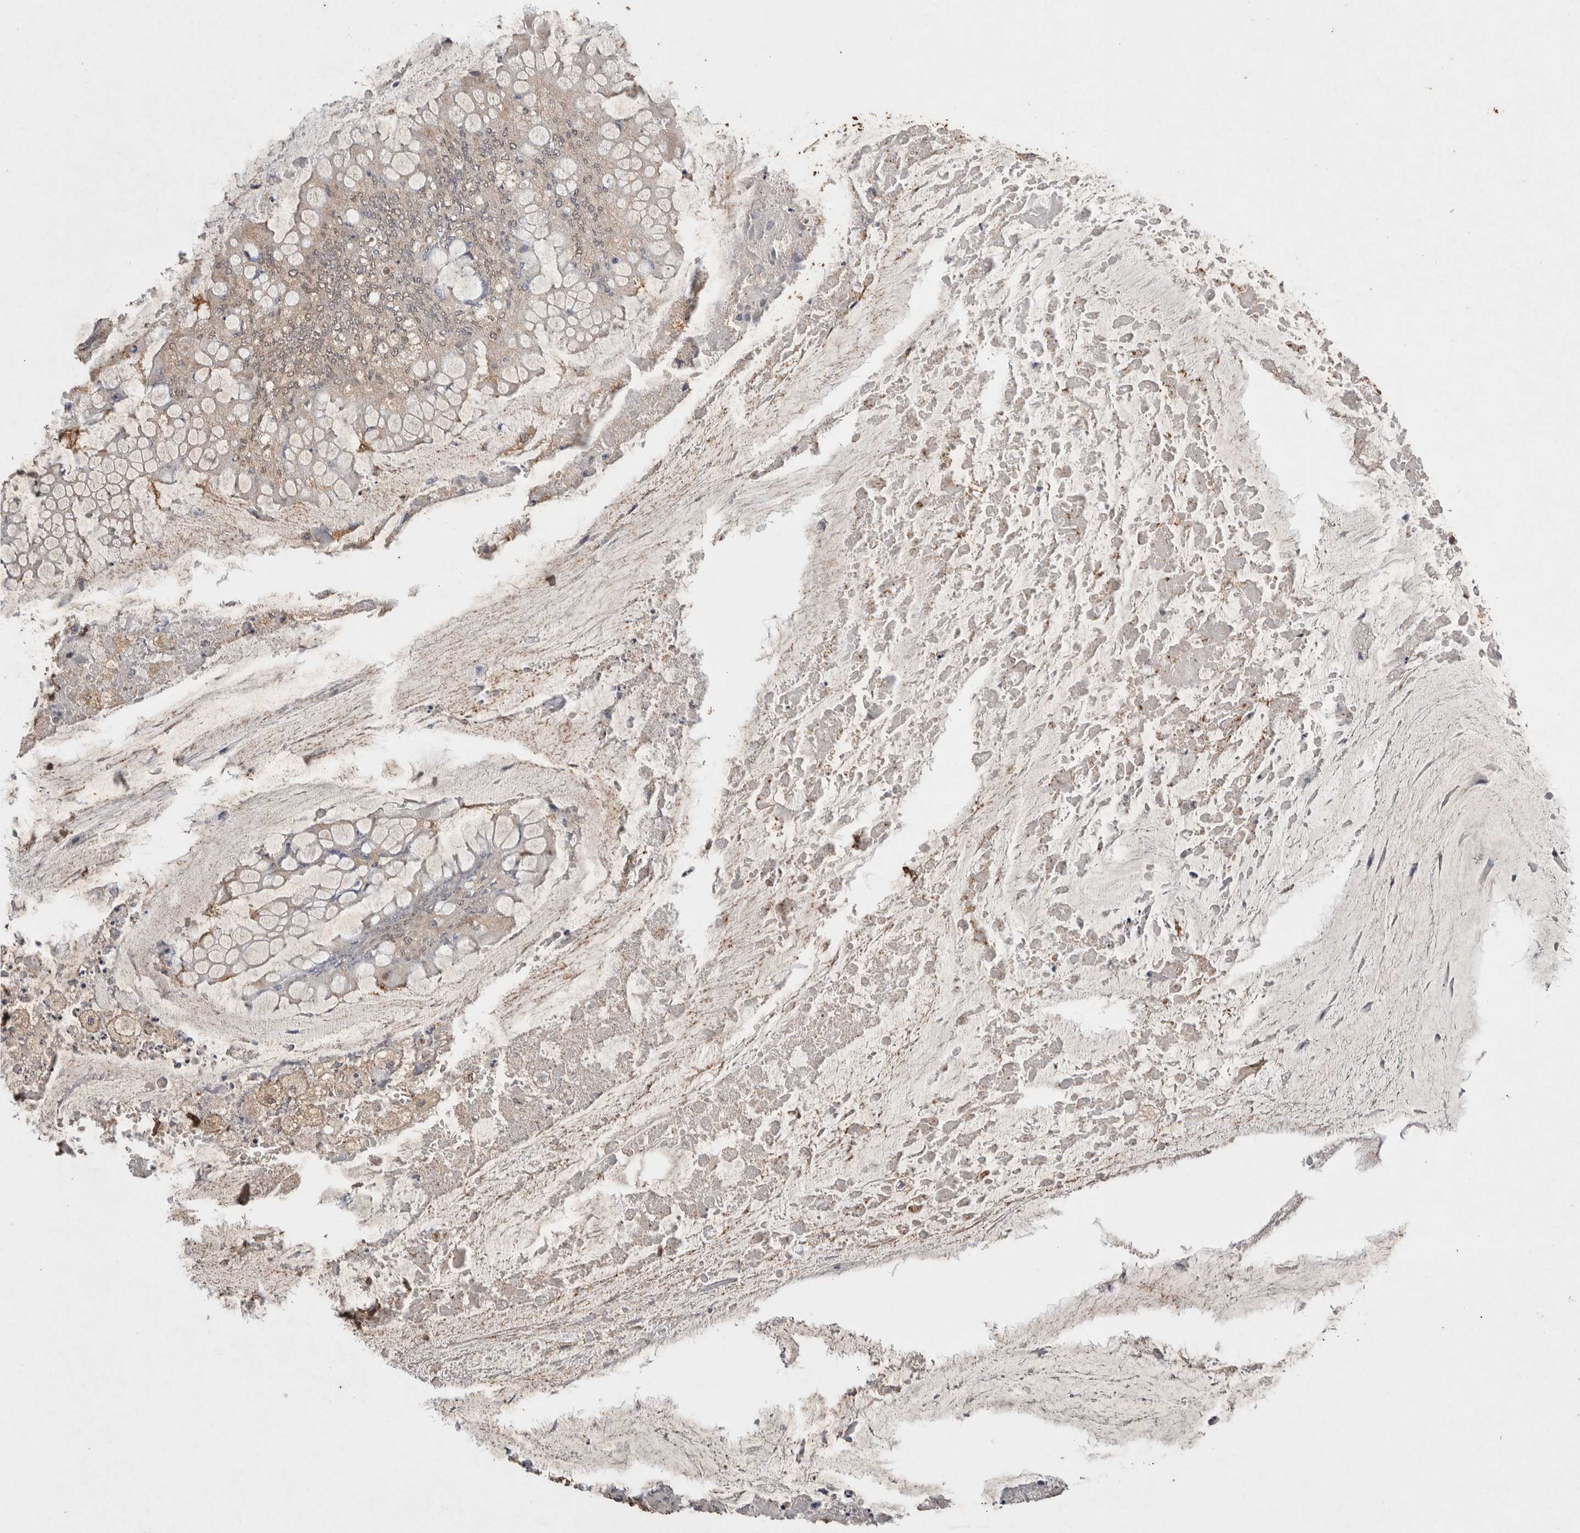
{"staining": {"intensity": "negative", "quantity": "none", "location": "none"}, "tissue": "colorectal cancer", "cell_type": "Tumor cells", "image_type": "cancer", "snomed": [{"axis": "morphology", "description": "Adenoma, NOS"}, {"axis": "morphology", "description": "Adenocarcinoma, NOS"}, {"axis": "topography", "description": "Colon"}], "caption": "Image shows no significant protein expression in tumor cells of colorectal adenoma.", "gene": "C1QTNF5", "patient": {"sex": "male", "age": 79}}